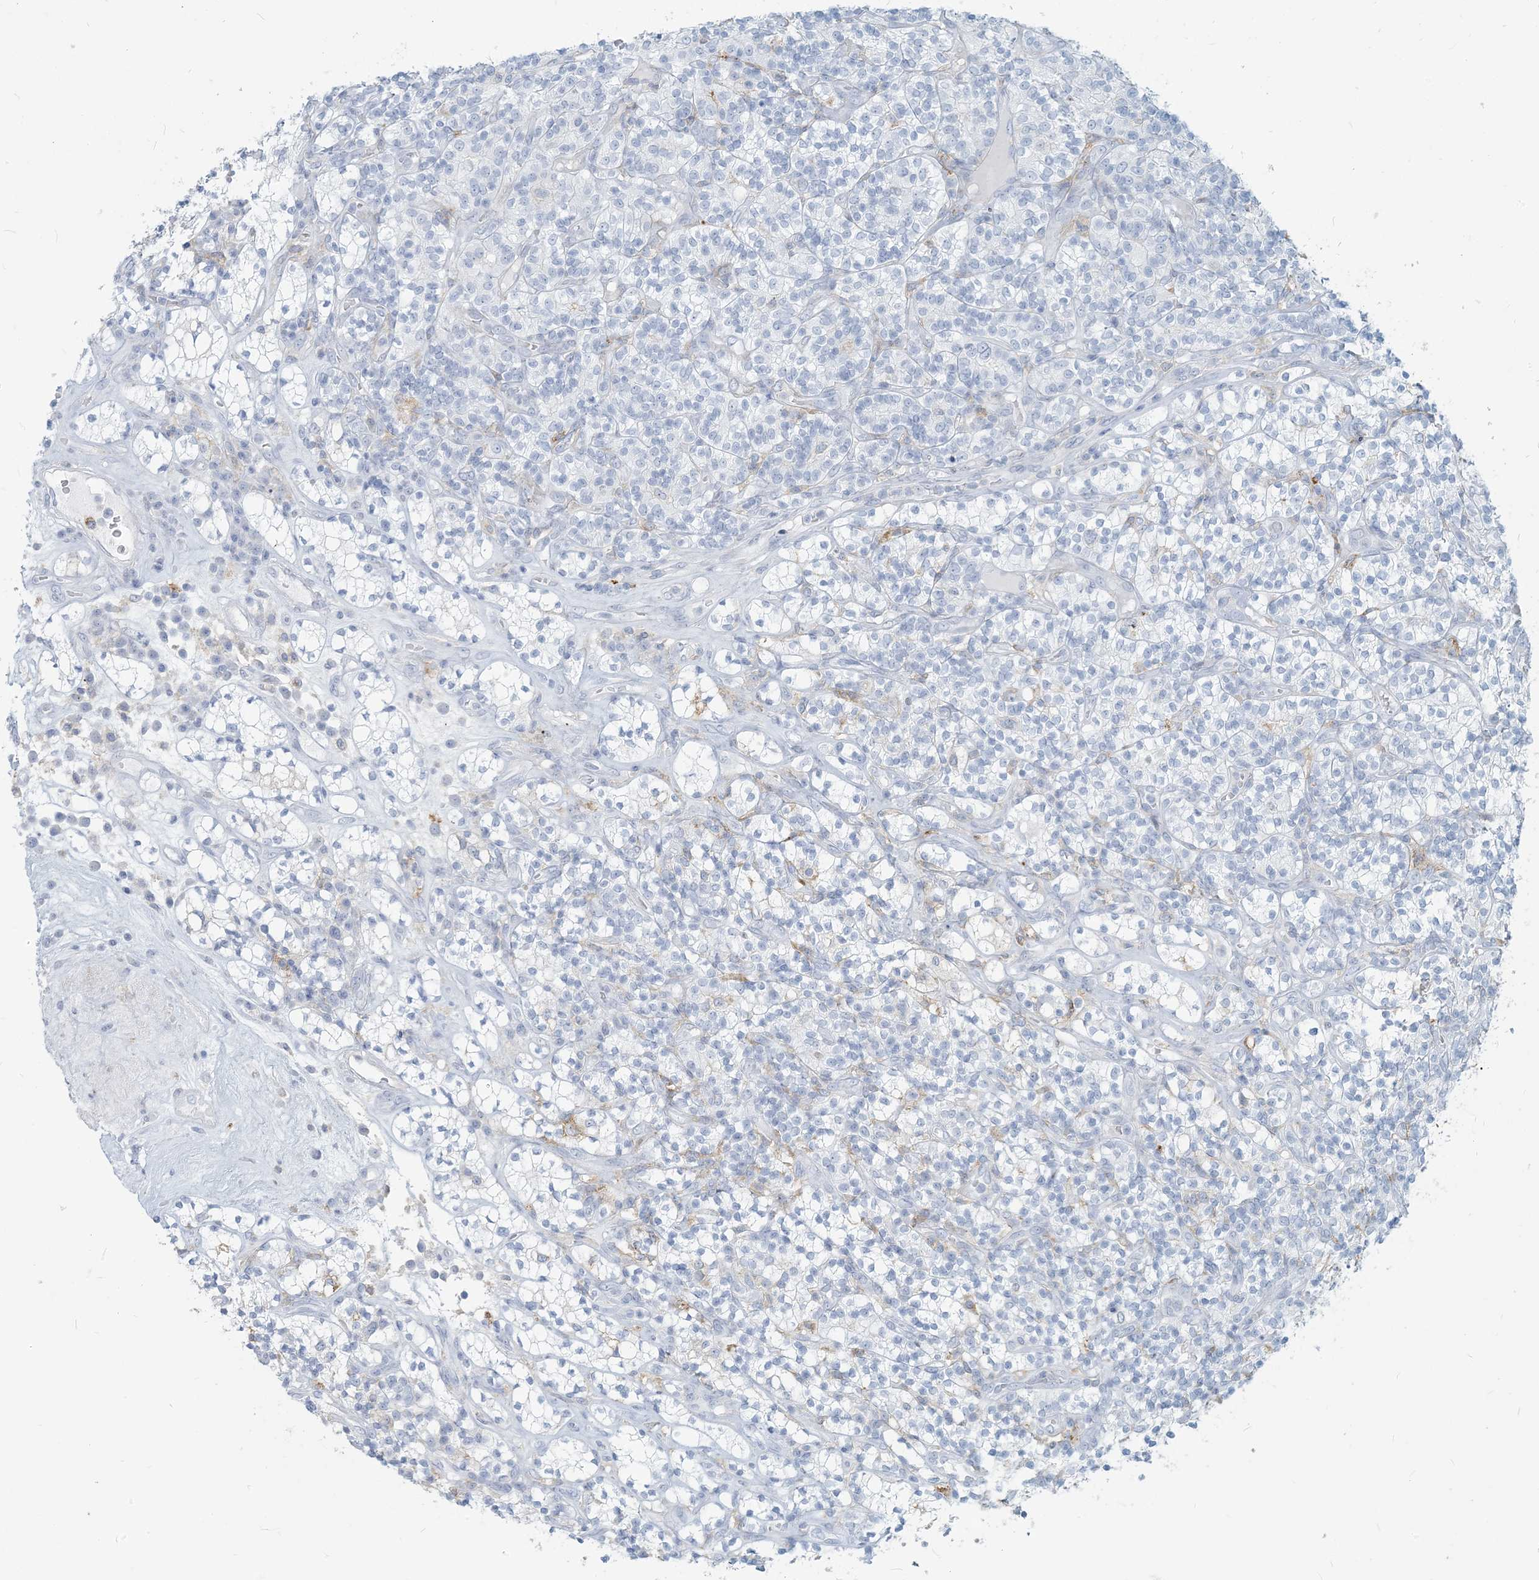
{"staining": {"intensity": "negative", "quantity": "none", "location": "none"}, "tissue": "renal cancer", "cell_type": "Tumor cells", "image_type": "cancer", "snomed": [{"axis": "morphology", "description": "Adenocarcinoma, NOS"}, {"axis": "topography", "description": "Kidney"}], "caption": "High magnification brightfield microscopy of renal cancer (adenocarcinoma) stained with DAB (3,3'-diaminobenzidine) (brown) and counterstained with hematoxylin (blue): tumor cells show no significant expression.", "gene": "HLA-DRB1", "patient": {"sex": "male", "age": 77}}